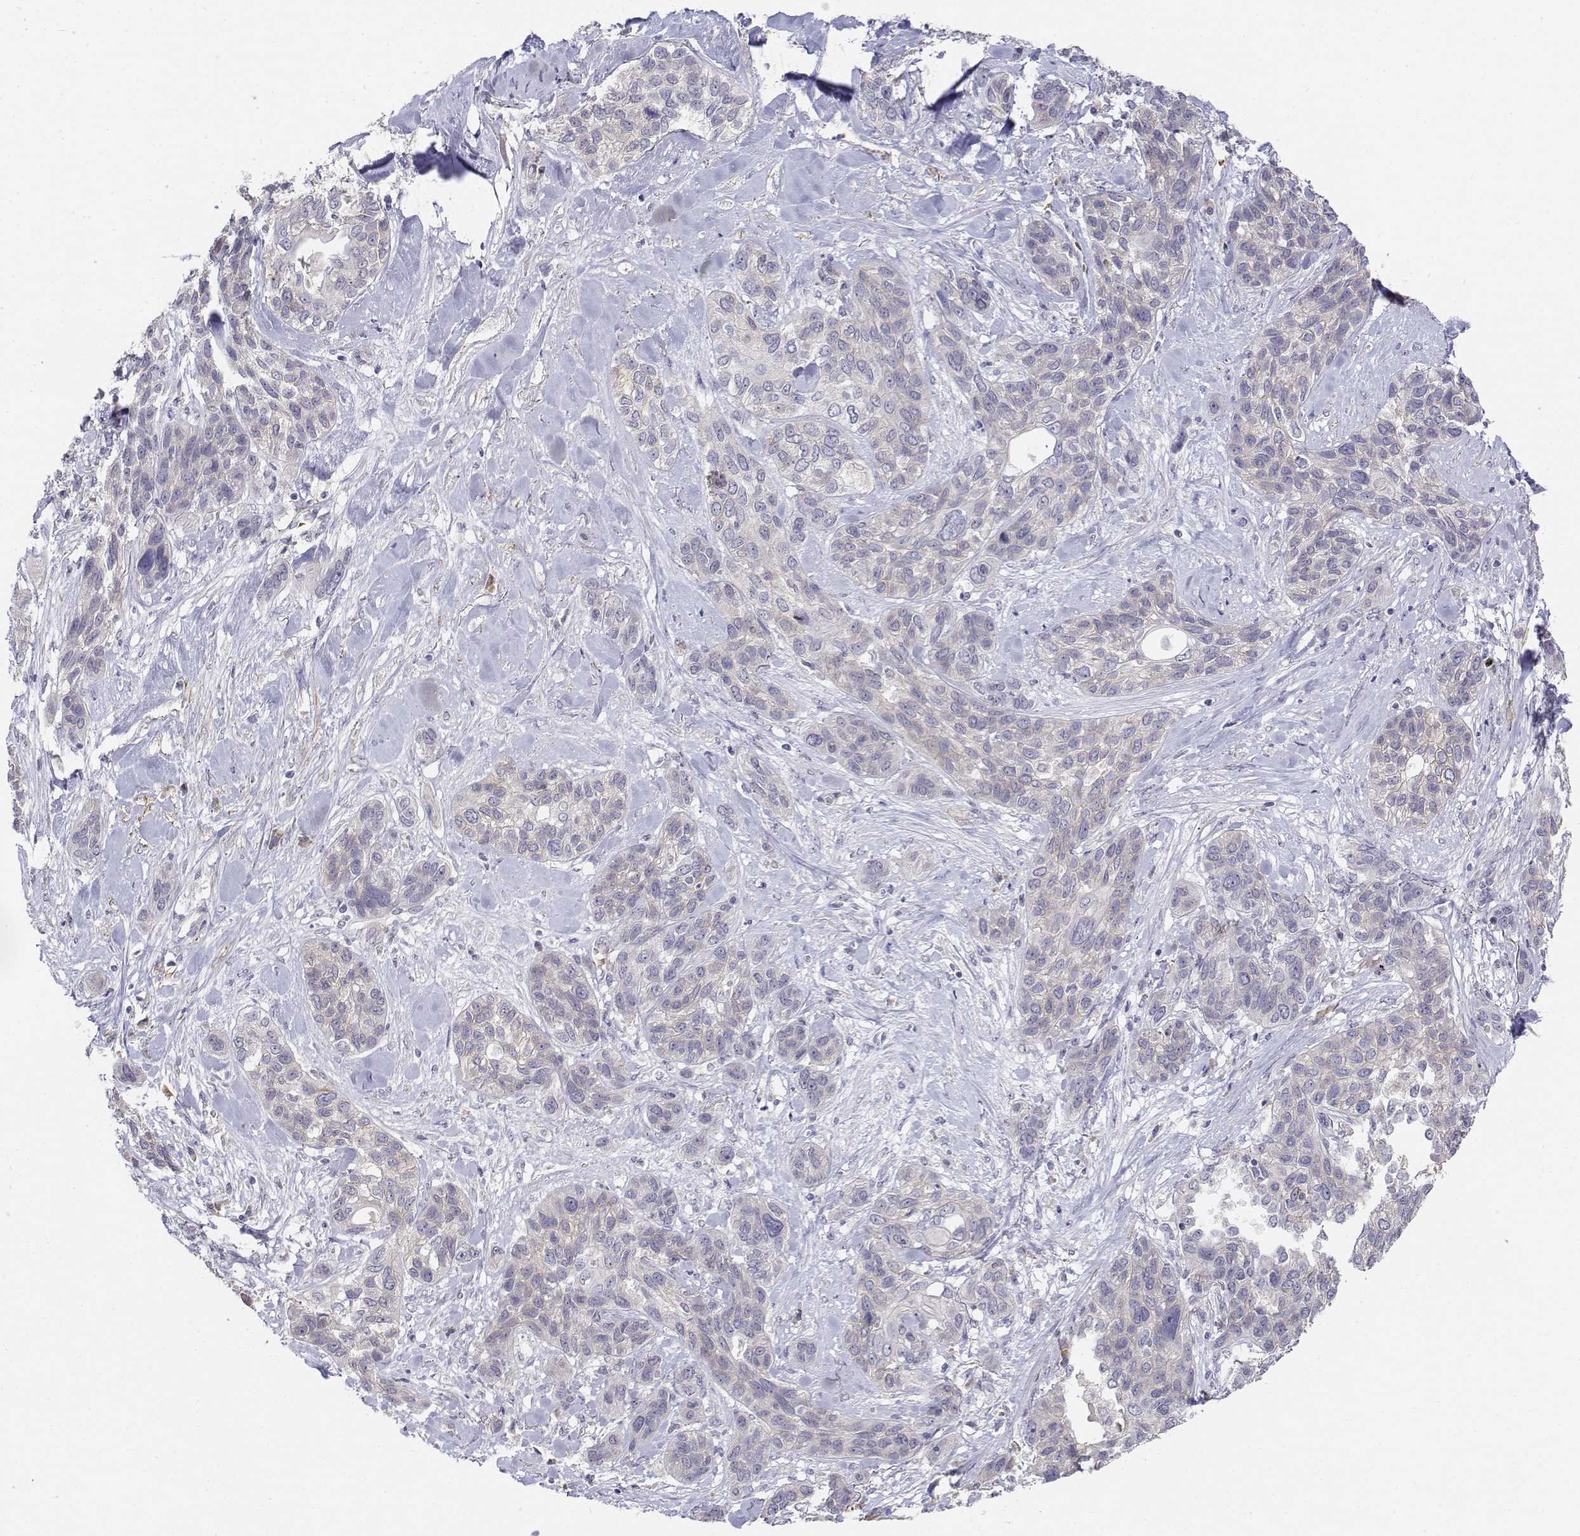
{"staining": {"intensity": "negative", "quantity": "none", "location": "none"}, "tissue": "lung cancer", "cell_type": "Tumor cells", "image_type": "cancer", "snomed": [{"axis": "morphology", "description": "Squamous cell carcinoma, NOS"}, {"axis": "topography", "description": "Lung"}], "caption": "Immunohistochemistry photomicrograph of human squamous cell carcinoma (lung) stained for a protein (brown), which exhibits no expression in tumor cells.", "gene": "CADM1", "patient": {"sex": "female", "age": 70}}